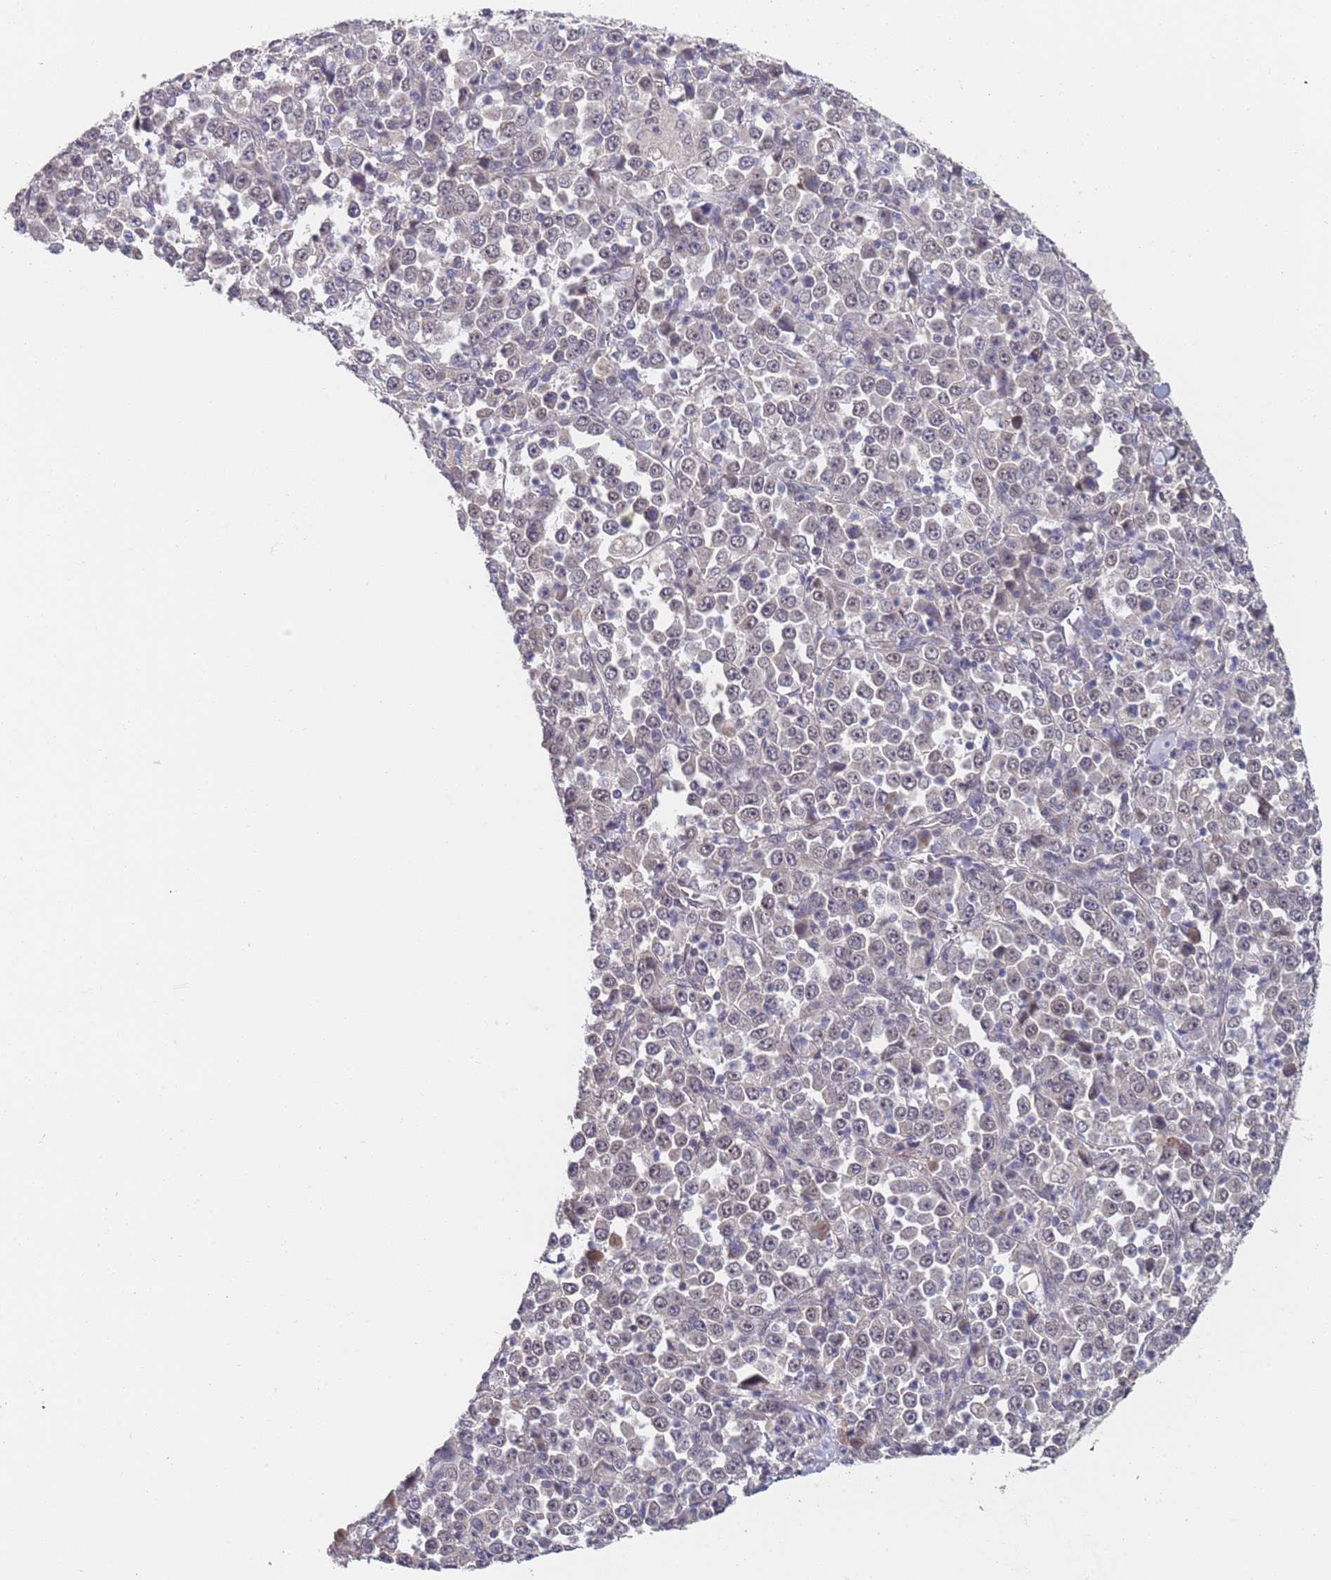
{"staining": {"intensity": "negative", "quantity": "none", "location": "none"}, "tissue": "stomach cancer", "cell_type": "Tumor cells", "image_type": "cancer", "snomed": [{"axis": "morphology", "description": "Normal tissue, NOS"}, {"axis": "morphology", "description": "Adenocarcinoma, NOS"}, {"axis": "topography", "description": "Stomach, upper"}, {"axis": "topography", "description": "Stomach"}], "caption": "Immunohistochemistry histopathology image of adenocarcinoma (stomach) stained for a protein (brown), which displays no positivity in tumor cells.", "gene": "B4GALT4", "patient": {"sex": "male", "age": 59}}